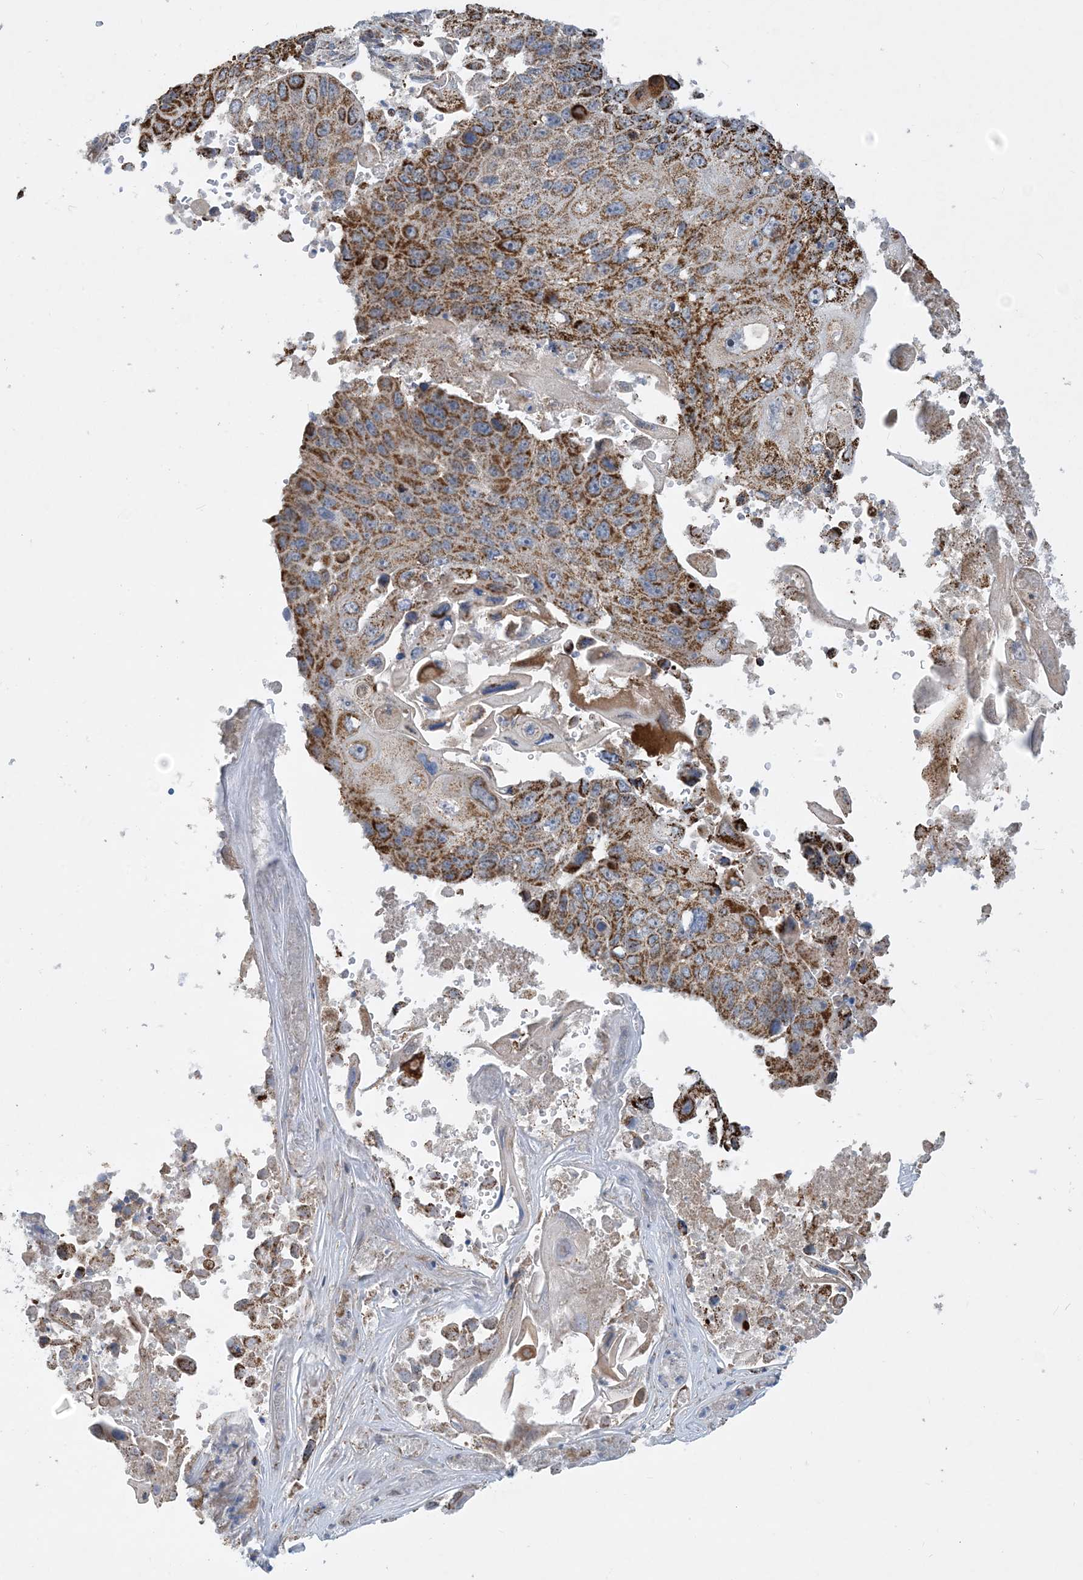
{"staining": {"intensity": "moderate", "quantity": ">75%", "location": "cytoplasmic/membranous"}, "tissue": "lung cancer", "cell_type": "Tumor cells", "image_type": "cancer", "snomed": [{"axis": "morphology", "description": "Squamous cell carcinoma, NOS"}, {"axis": "topography", "description": "Lung"}], "caption": "A brown stain labels moderate cytoplasmic/membranous expression of a protein in human lung cancer tumor cells.", "gene": "PCDHGA1", "patient": {"sex": "male", "age": 61}}